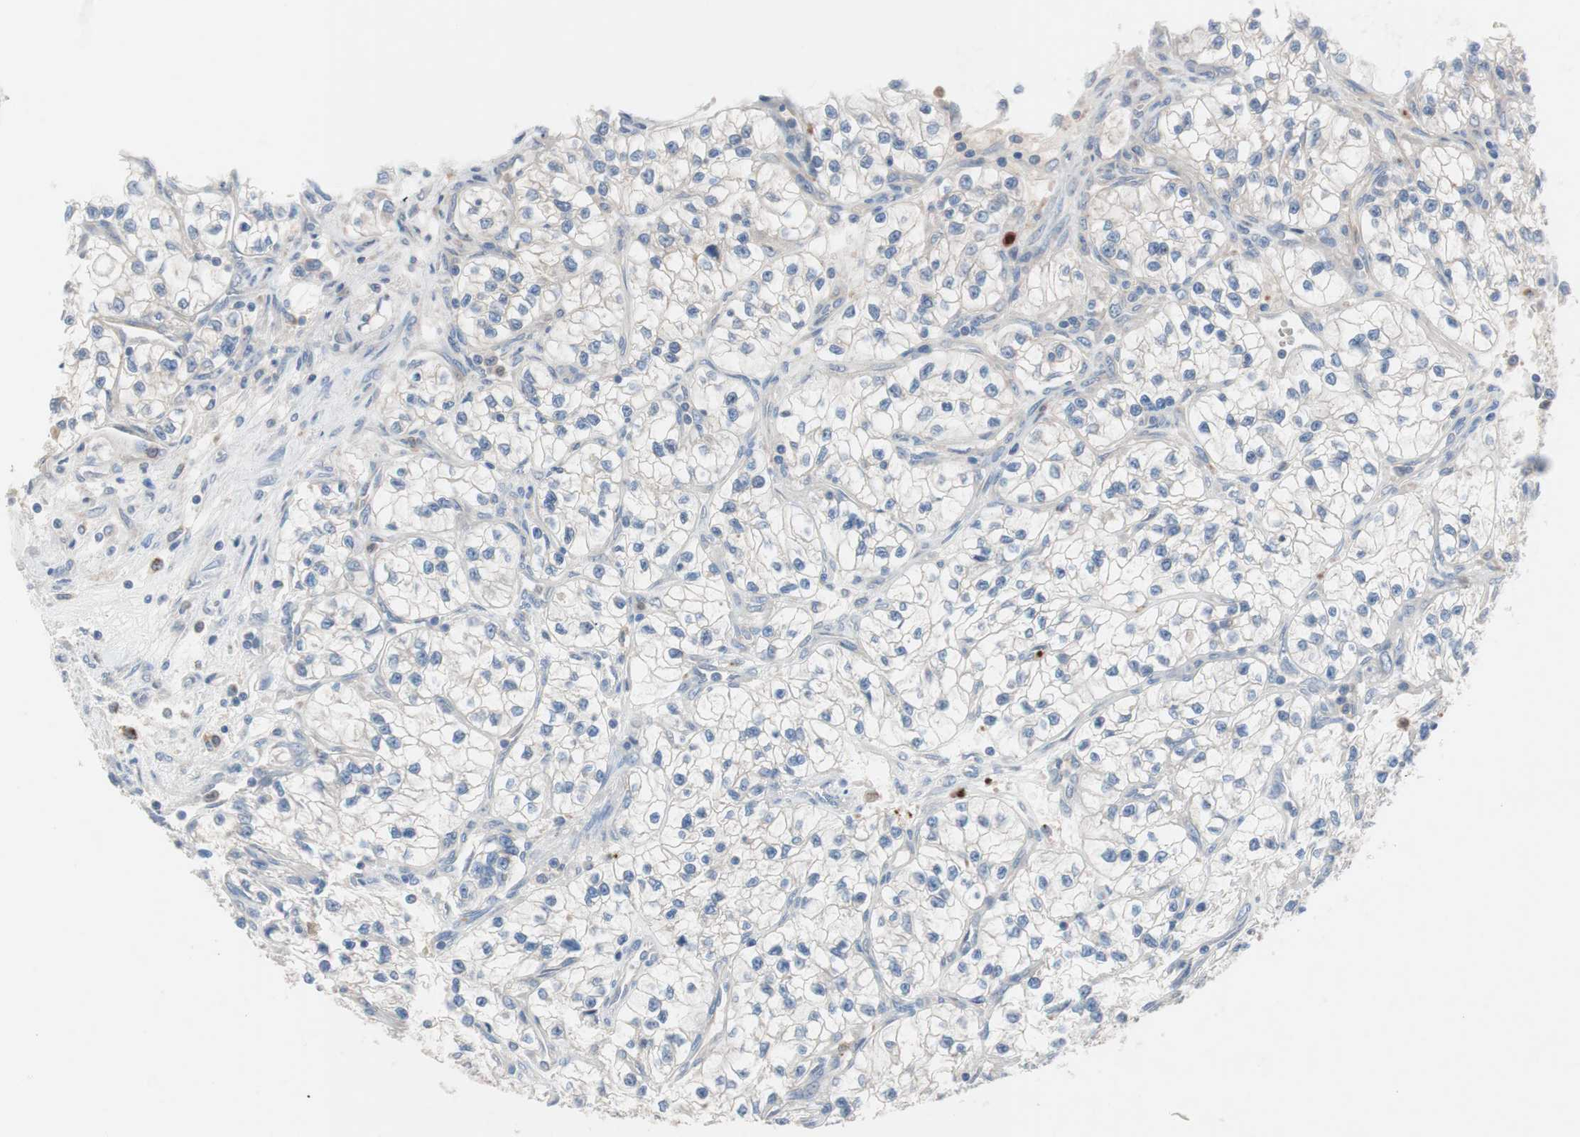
{"staining": {"intensity": "negative", "quantity": "none", "location": "none"}, "tissue": "renal cancer", "cell_type": "Tumor cells", "image_type": "cancer", "snomed": [{"axis": "morphology", "description": "Adenocarcinoma, NOS"}, {"axis": "topography", "description": "Kidney"}], "caption": "The immunohistochemistry image has no significant expression in tumor cells of adenocarcinoma (renal) tissue. (Immunohistochemistry (ihc), brightfield microscopy, high magnification).", "gene": "CLEC4D", "patient": {"sex": "female", "age": 57}}